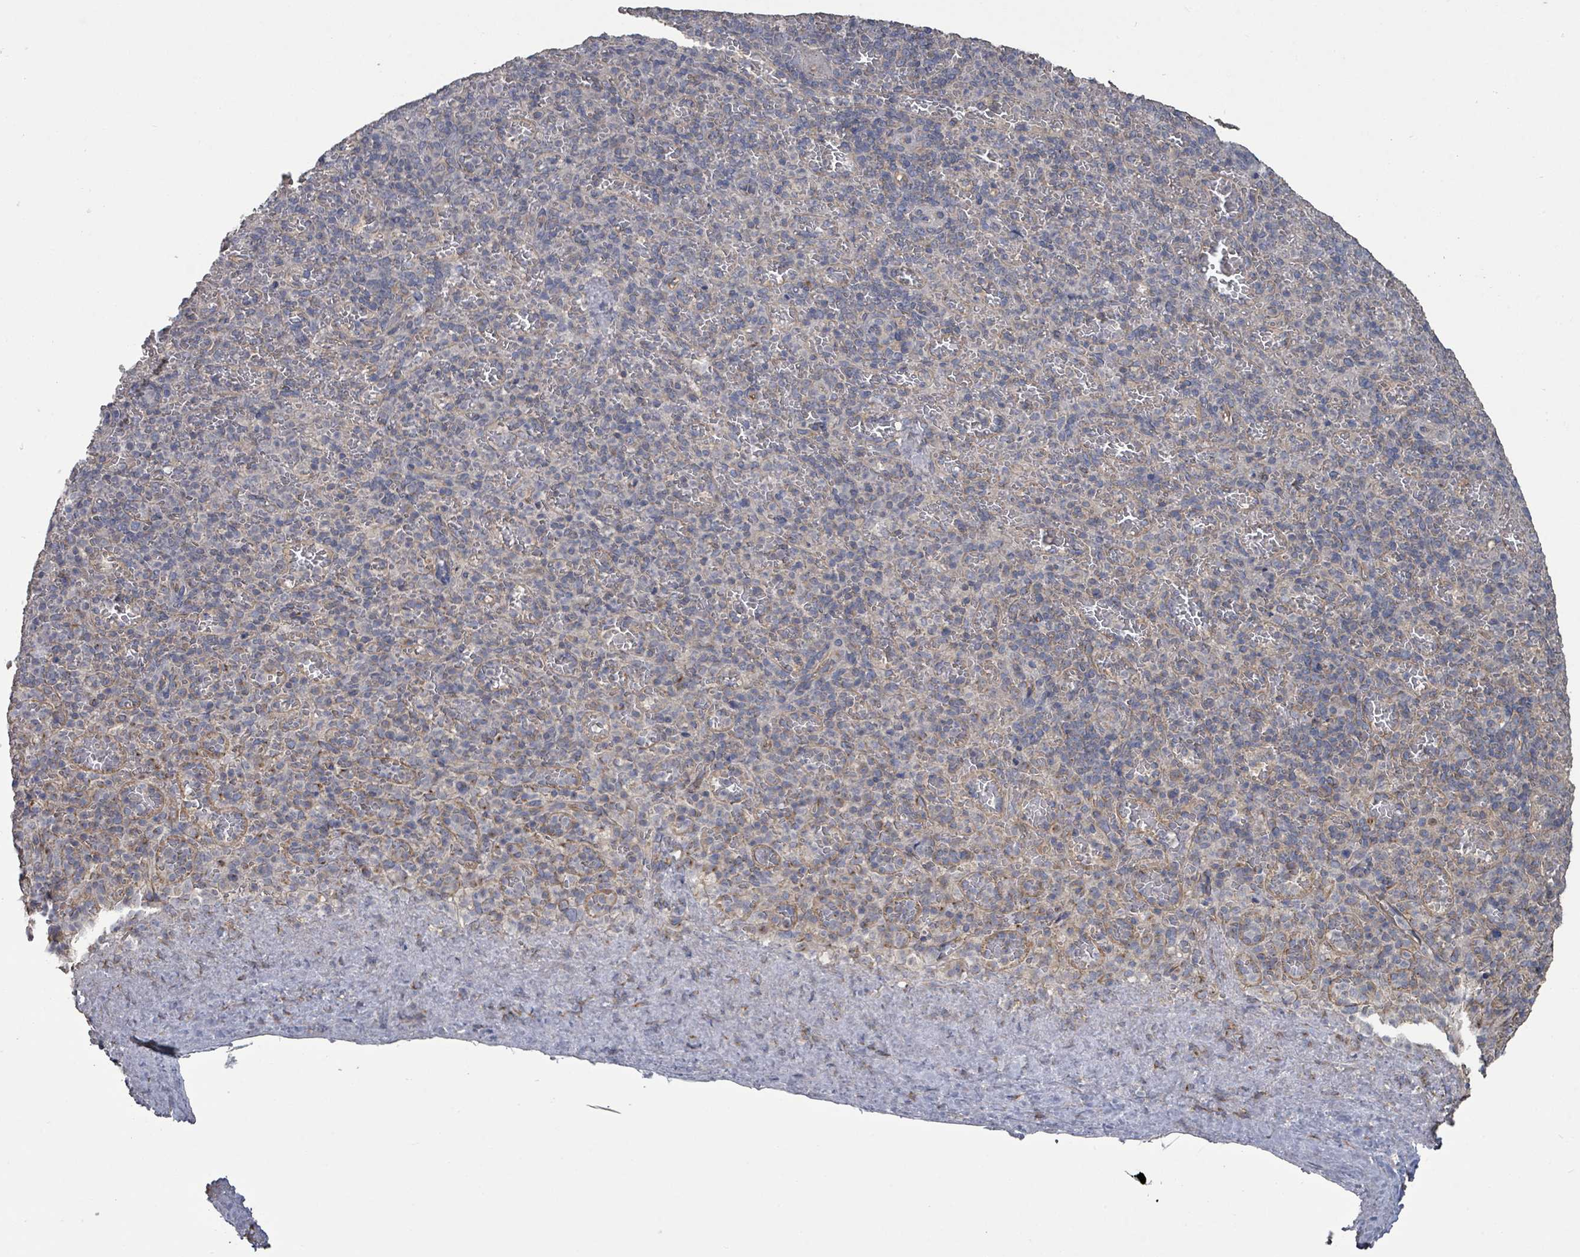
{"staining": {"intensity": "negative", "quantity": "none", "location": "none"}, "tissue": "spleen", "cell_type": "Cells in red pulp", "image_type": "normal", "snomed": [{"axis": "morphology", "description": "Normal tissue, NOS"}, {"axis": "topography", "description": "Spleen"}], "caption": "DAB immunohistochemical staining of normal spleen shows no significant staining in cells in red pulp. The staining was performed using DAB to visualize the protein expression in brown, while the nuclei were stained in blue with hematoxylin (Magnification: 20x).", "gene": "SLC9A7", "patient": {"sex": "female", "age": 74}}